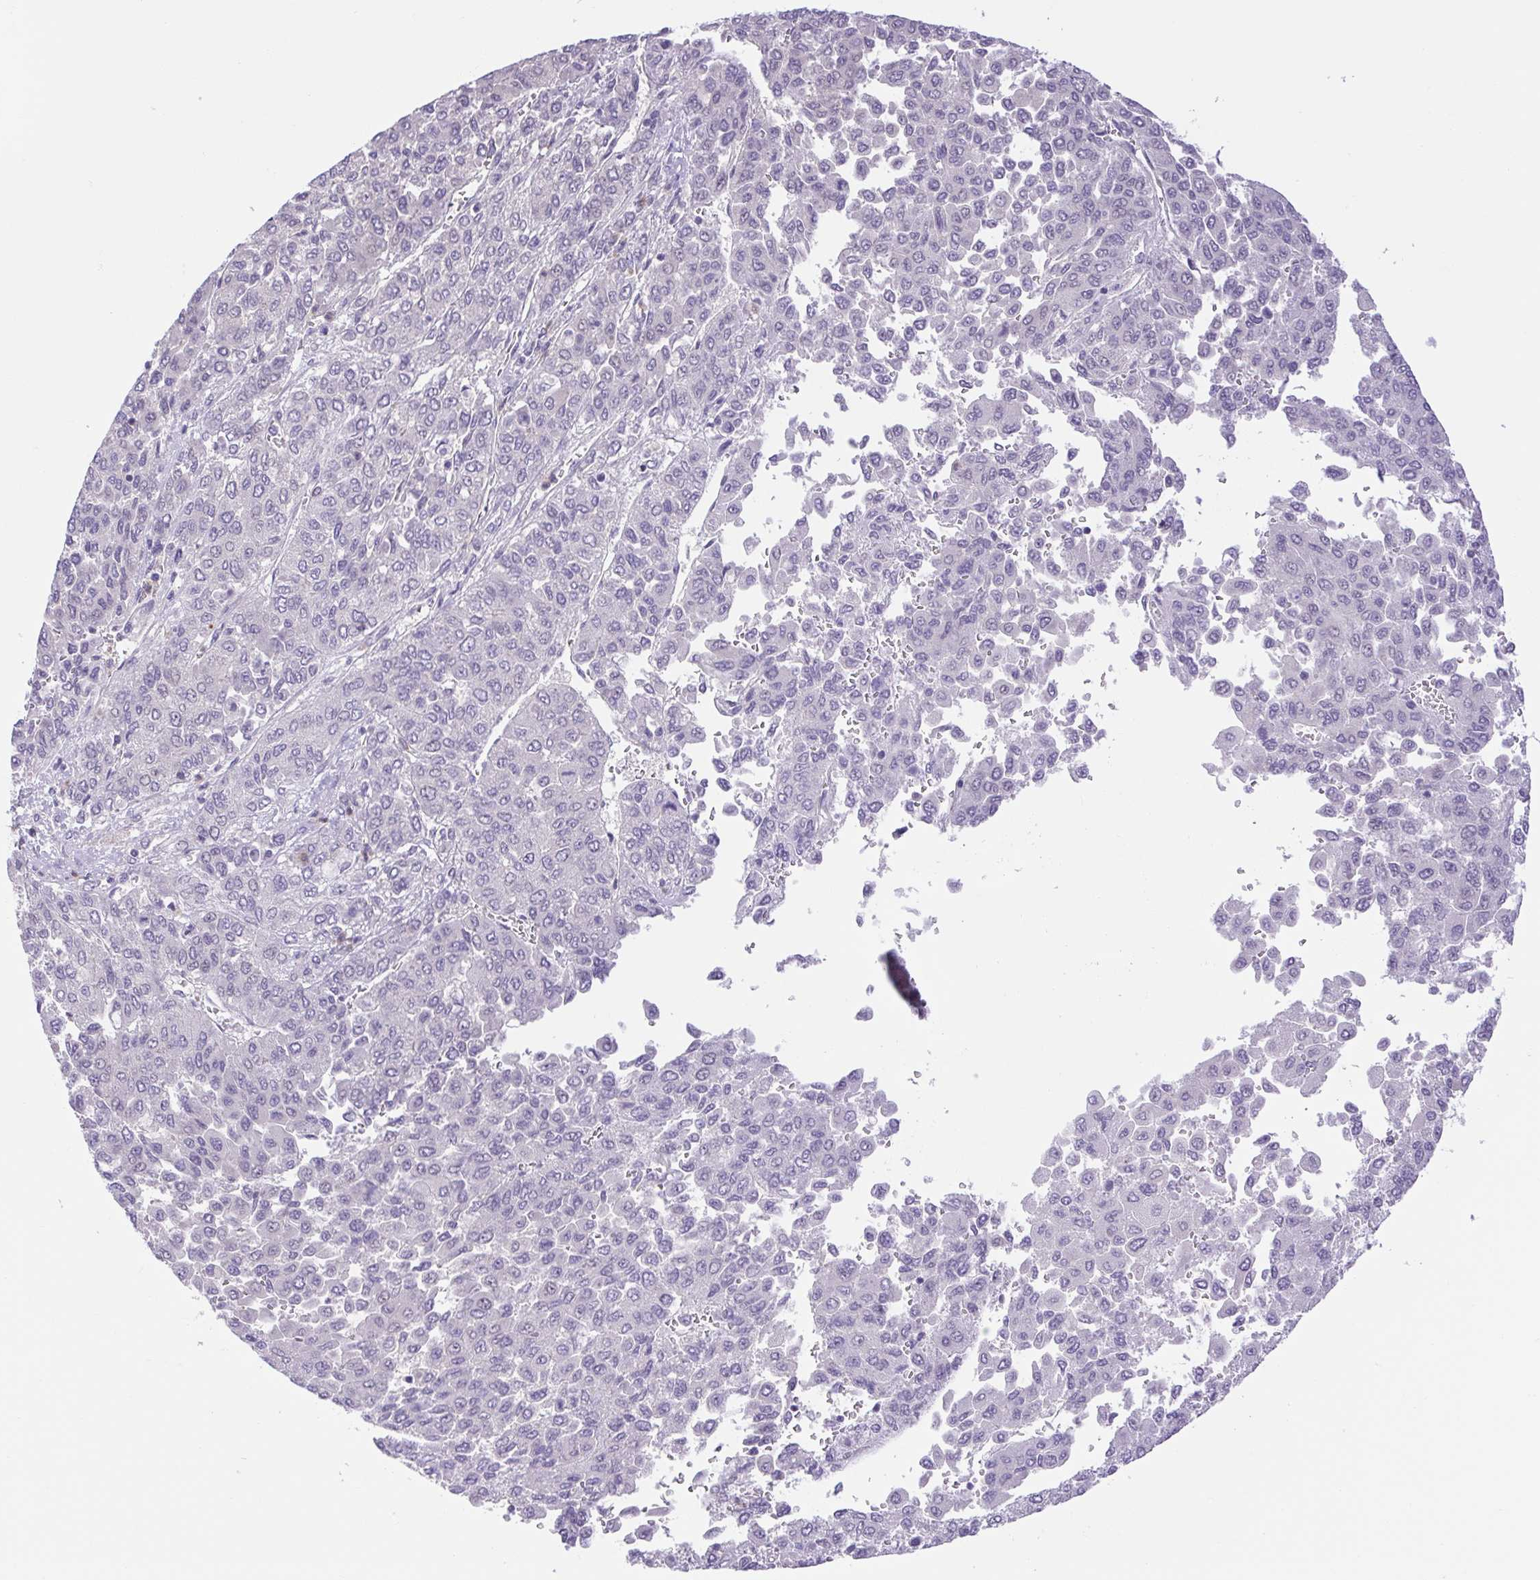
{"staining": {"intensity": "negative", "quantity": "none", "location": "none"}, "tissue": "liver cancer", "cell_type": "Tumor cells", "image_type": "cancer", "snomed": [{"axis": "morphology", "description": "Carcinoma, Hepatocellular, NOS"}, {"axis": "topography", "description": "Liver"}], "caption": "Immunohistochemistry of human liver cancer demonstrates no staining in tumor cells. Brightfield microscopy of IHC stained with DAB (3,3'-diaminobenzidine) (brown) and hematoxylin (blue), captured at high magnification.", "gene": "FAM177B", "patient": {"sex": "female", "age": 41}}